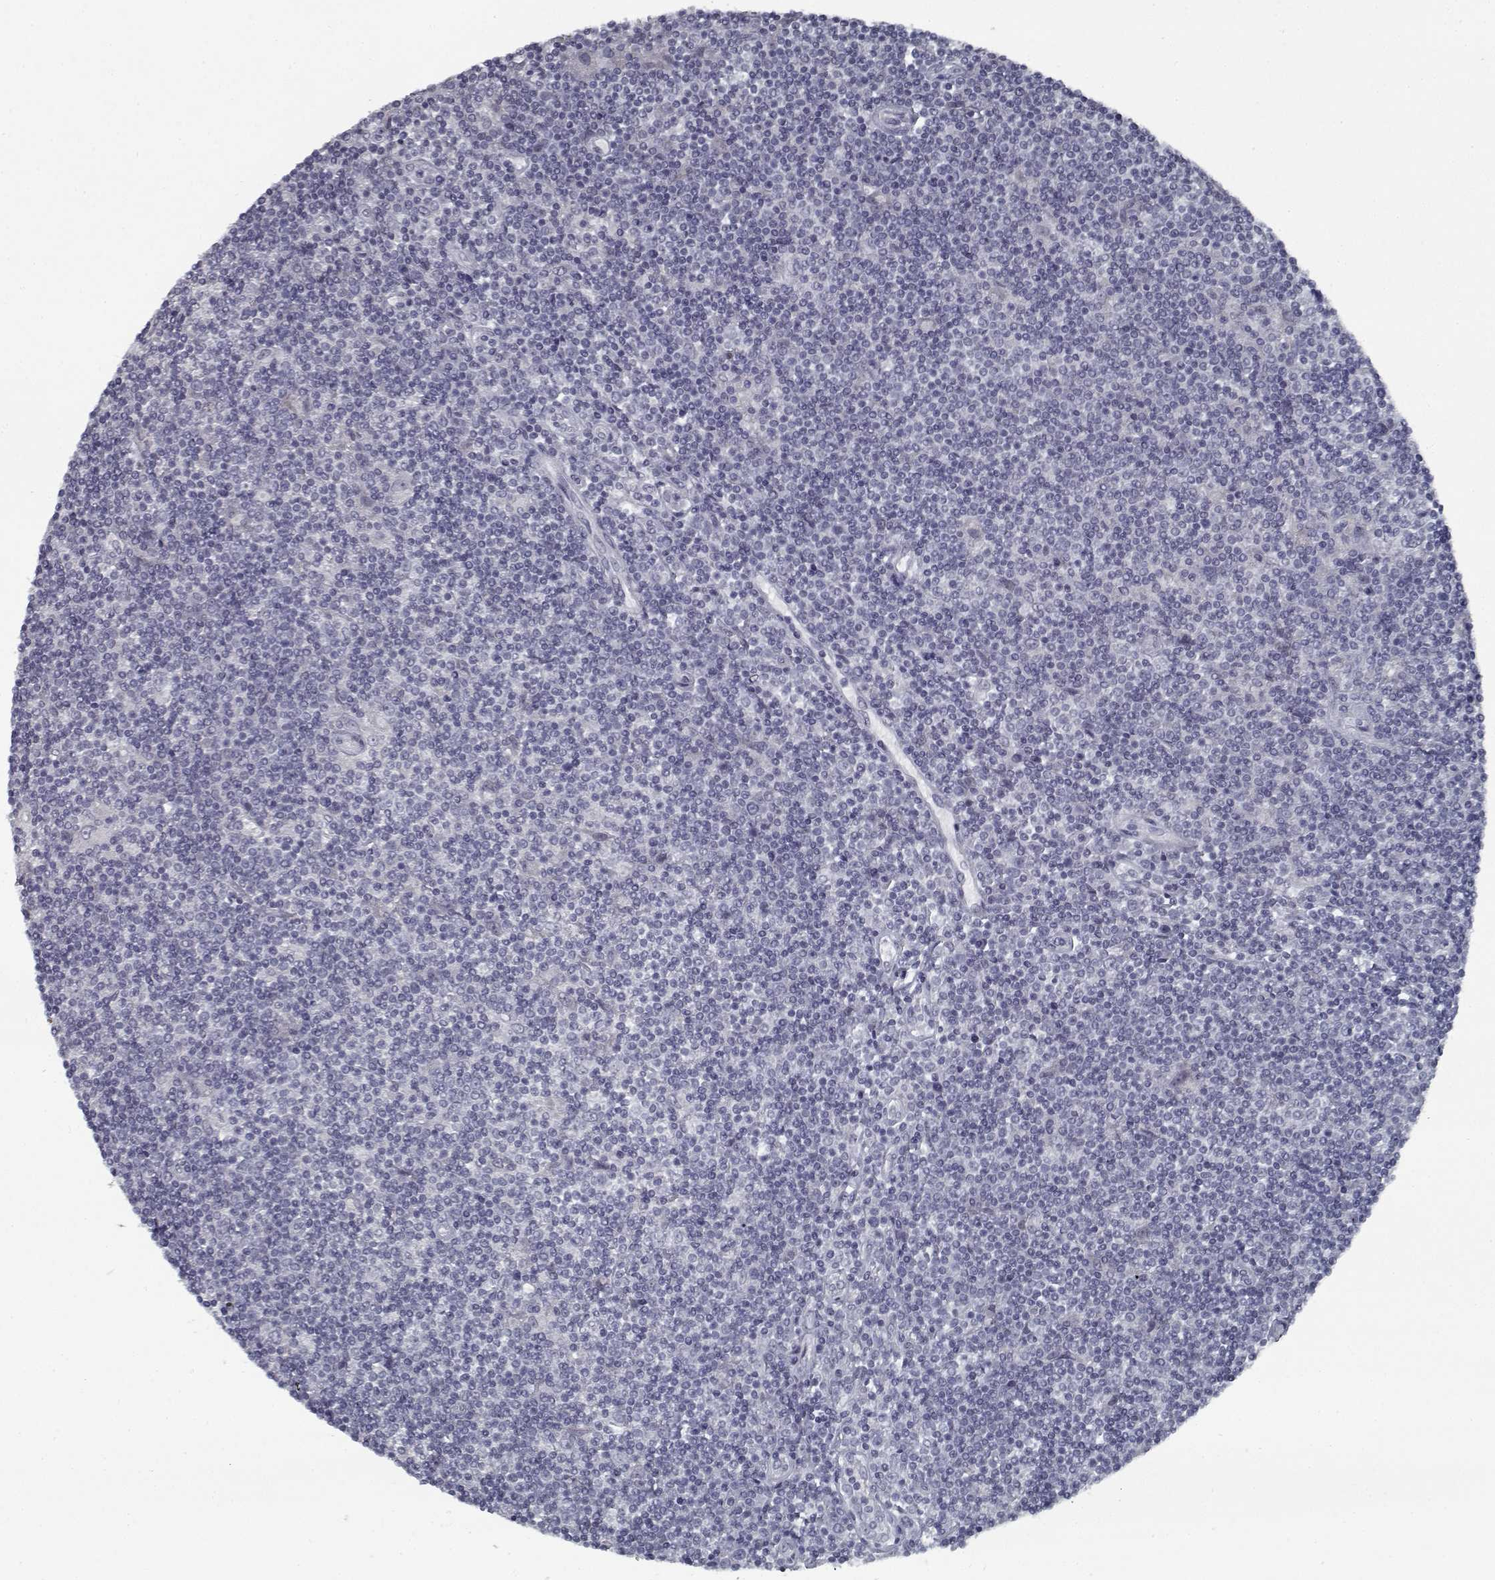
{"staining": {"intensity": "negative", "quantity": "none", "location": "none"}, "tissue": "lymphoma", "cell_type": "Tumor cells", "image_type": "cancer", "snomed": [{"axis": "morphology", "description": "Hodgkin's disease, NOS"}, {"axis": "topography", "description": "Lymph node"}], "caption": "IHC histopathology image of neoplastic tissue: Hodgkin's disease stained with DAB exhibits no significant protein staining in tumor cells. Brightfield microscopy of immunohistochemistry stained with DAB (3,3'-diaminobenzidine) (brown) and hematoxylin (blue), captured at high magnification.", "gene": "GAD2", "patient": {"sex": "male", "age": 40}}